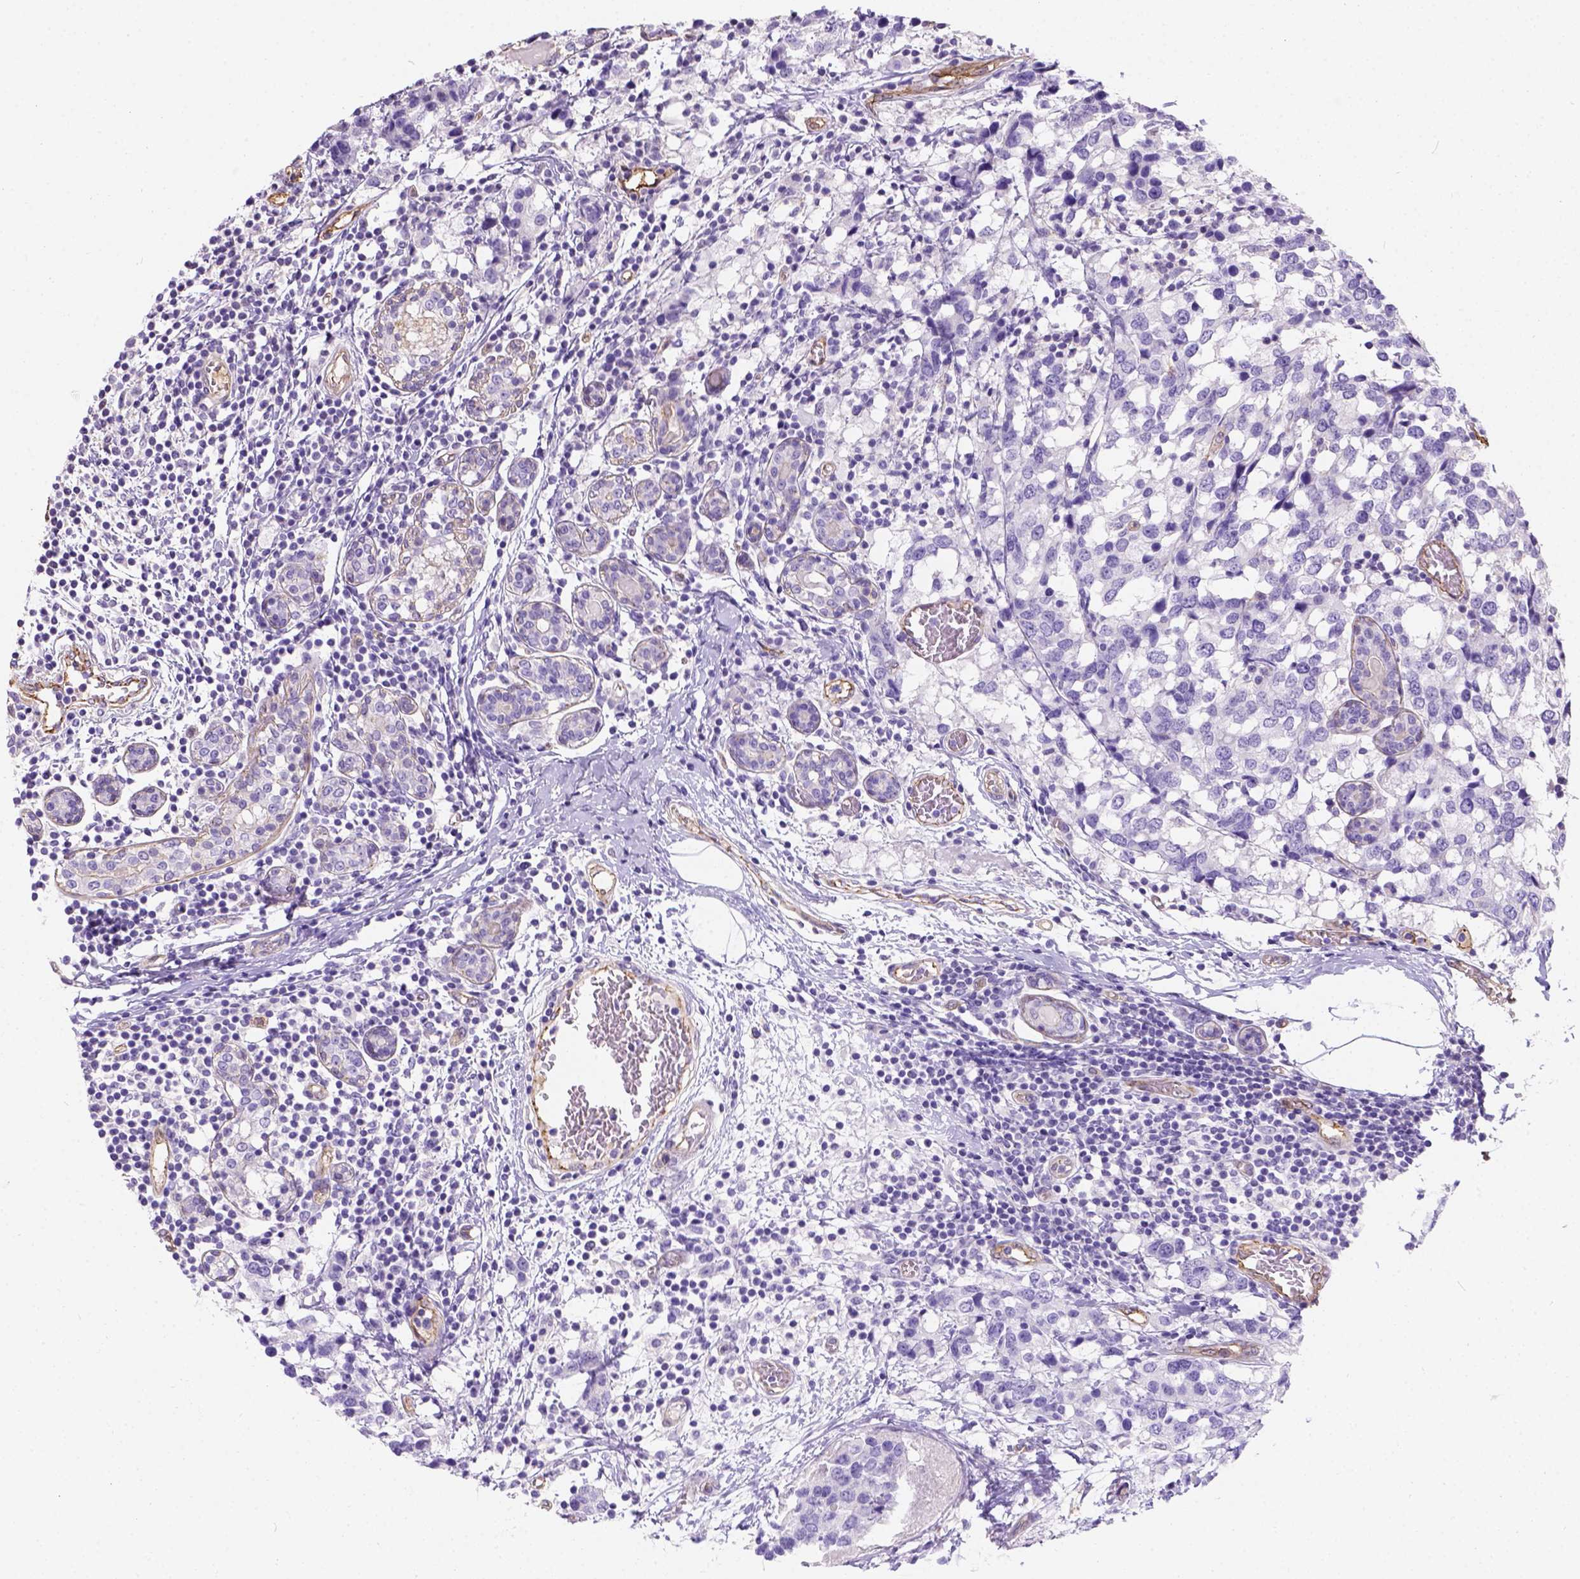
{"staining": {"intensity": "negative", "quantity": "none", "location": "none"}, "tissue": "breast cancer", "cell_type": "Tumor cells", "image_type": "cancer", "snomed": [{"axis": "morphology", "description": "Lobular carcinoma"}, {"axis": "topography", "description": "Breast"}], "caption": "Protein analysis of breast cancer (lobular carcinoma) demonstrates no significant staining in tumor cells.", "gene": "PHF7", "patient": {"sex": "female", "age": 59}}